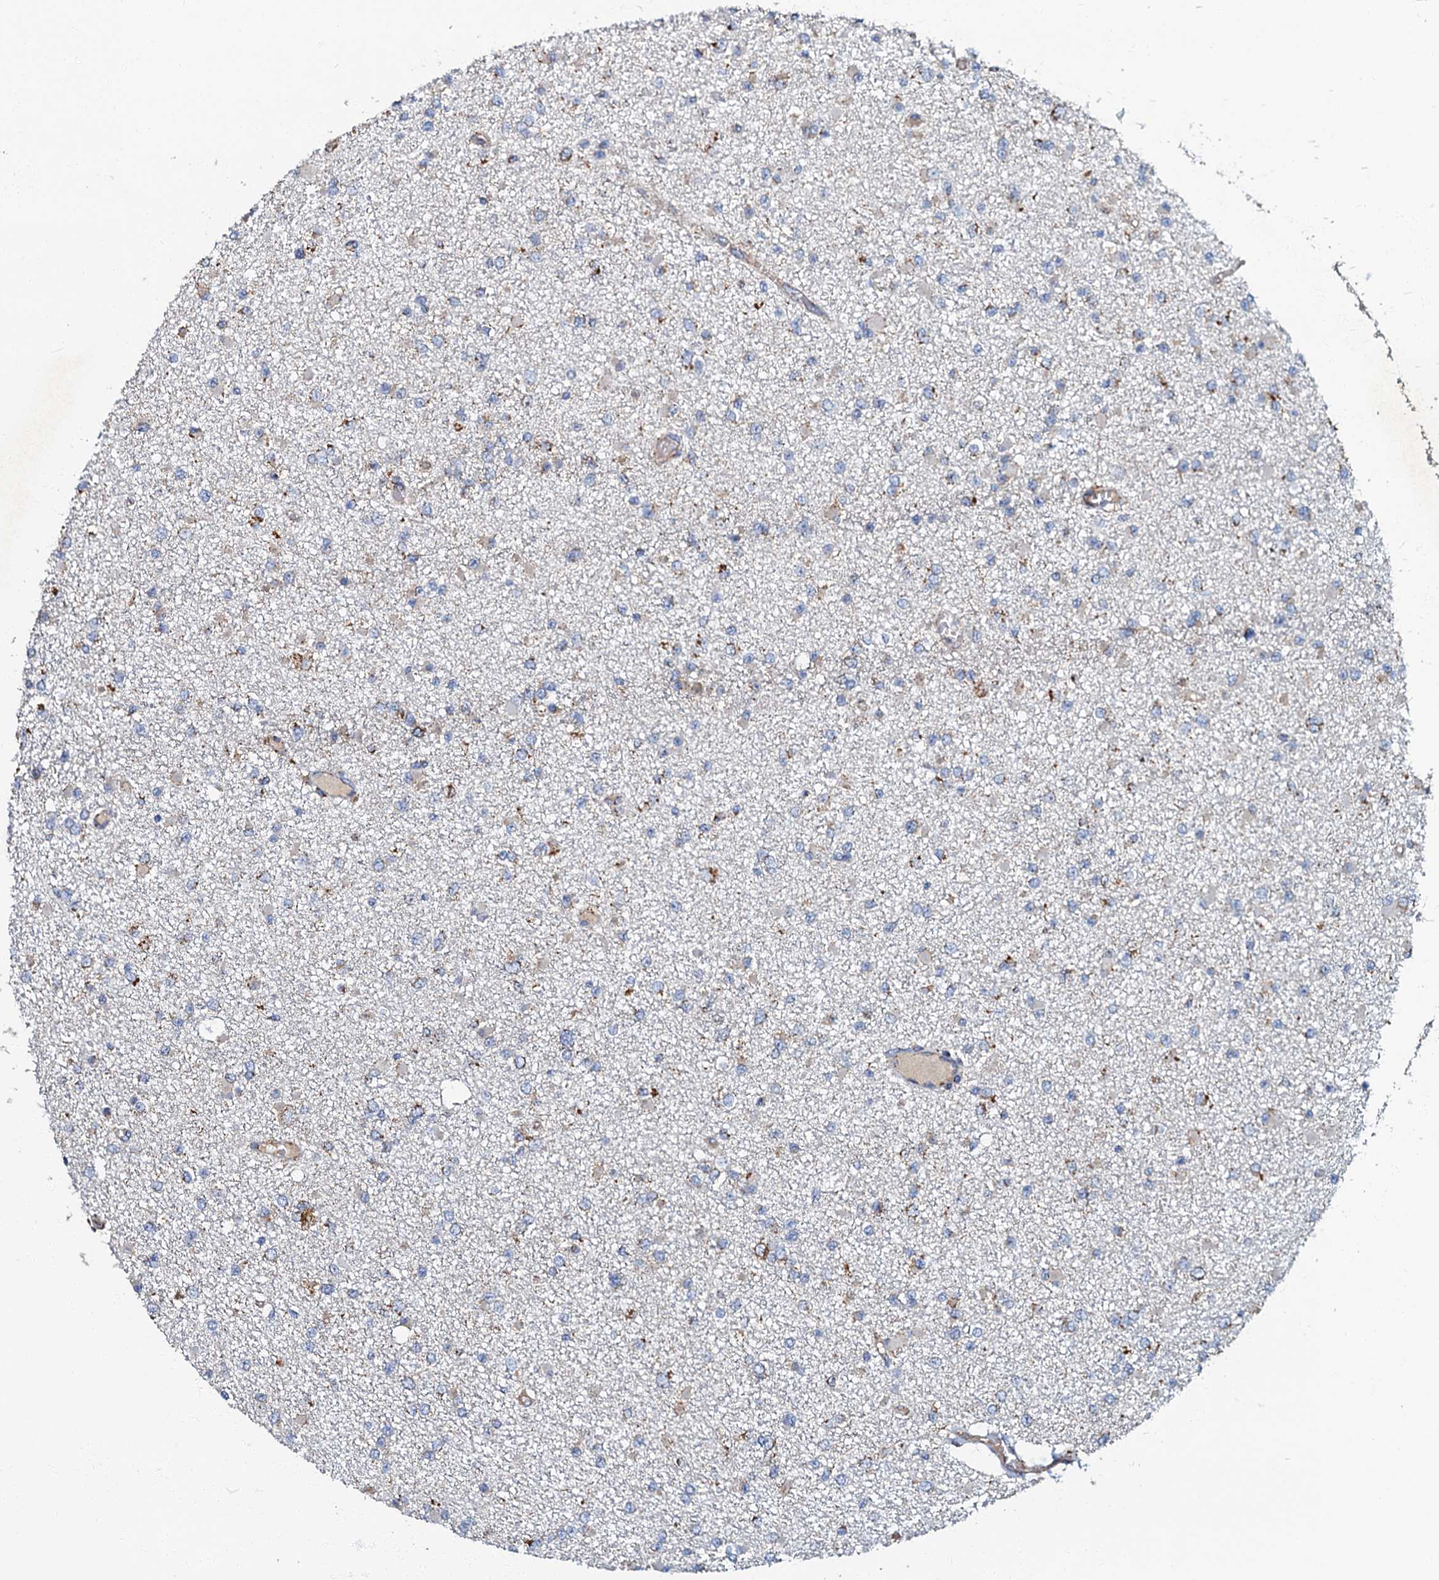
{"staining": {"intensity": "negative", "quantity": "none", "location": "none"}, "tissue": "glioma", "cell_type": "Tumor cells", "image_type": "cancer", "snomed": [{"axis": "morphology", "description": "Glioma, malignant, Low grade"}, {"axis": "topography", "description": "Brain"}], "caption": "Tumor cells show no significant staining in malignant glioma (low-grade).", "gene": "NDUFA12", "patient": {"sex": "female", "age": 22}}